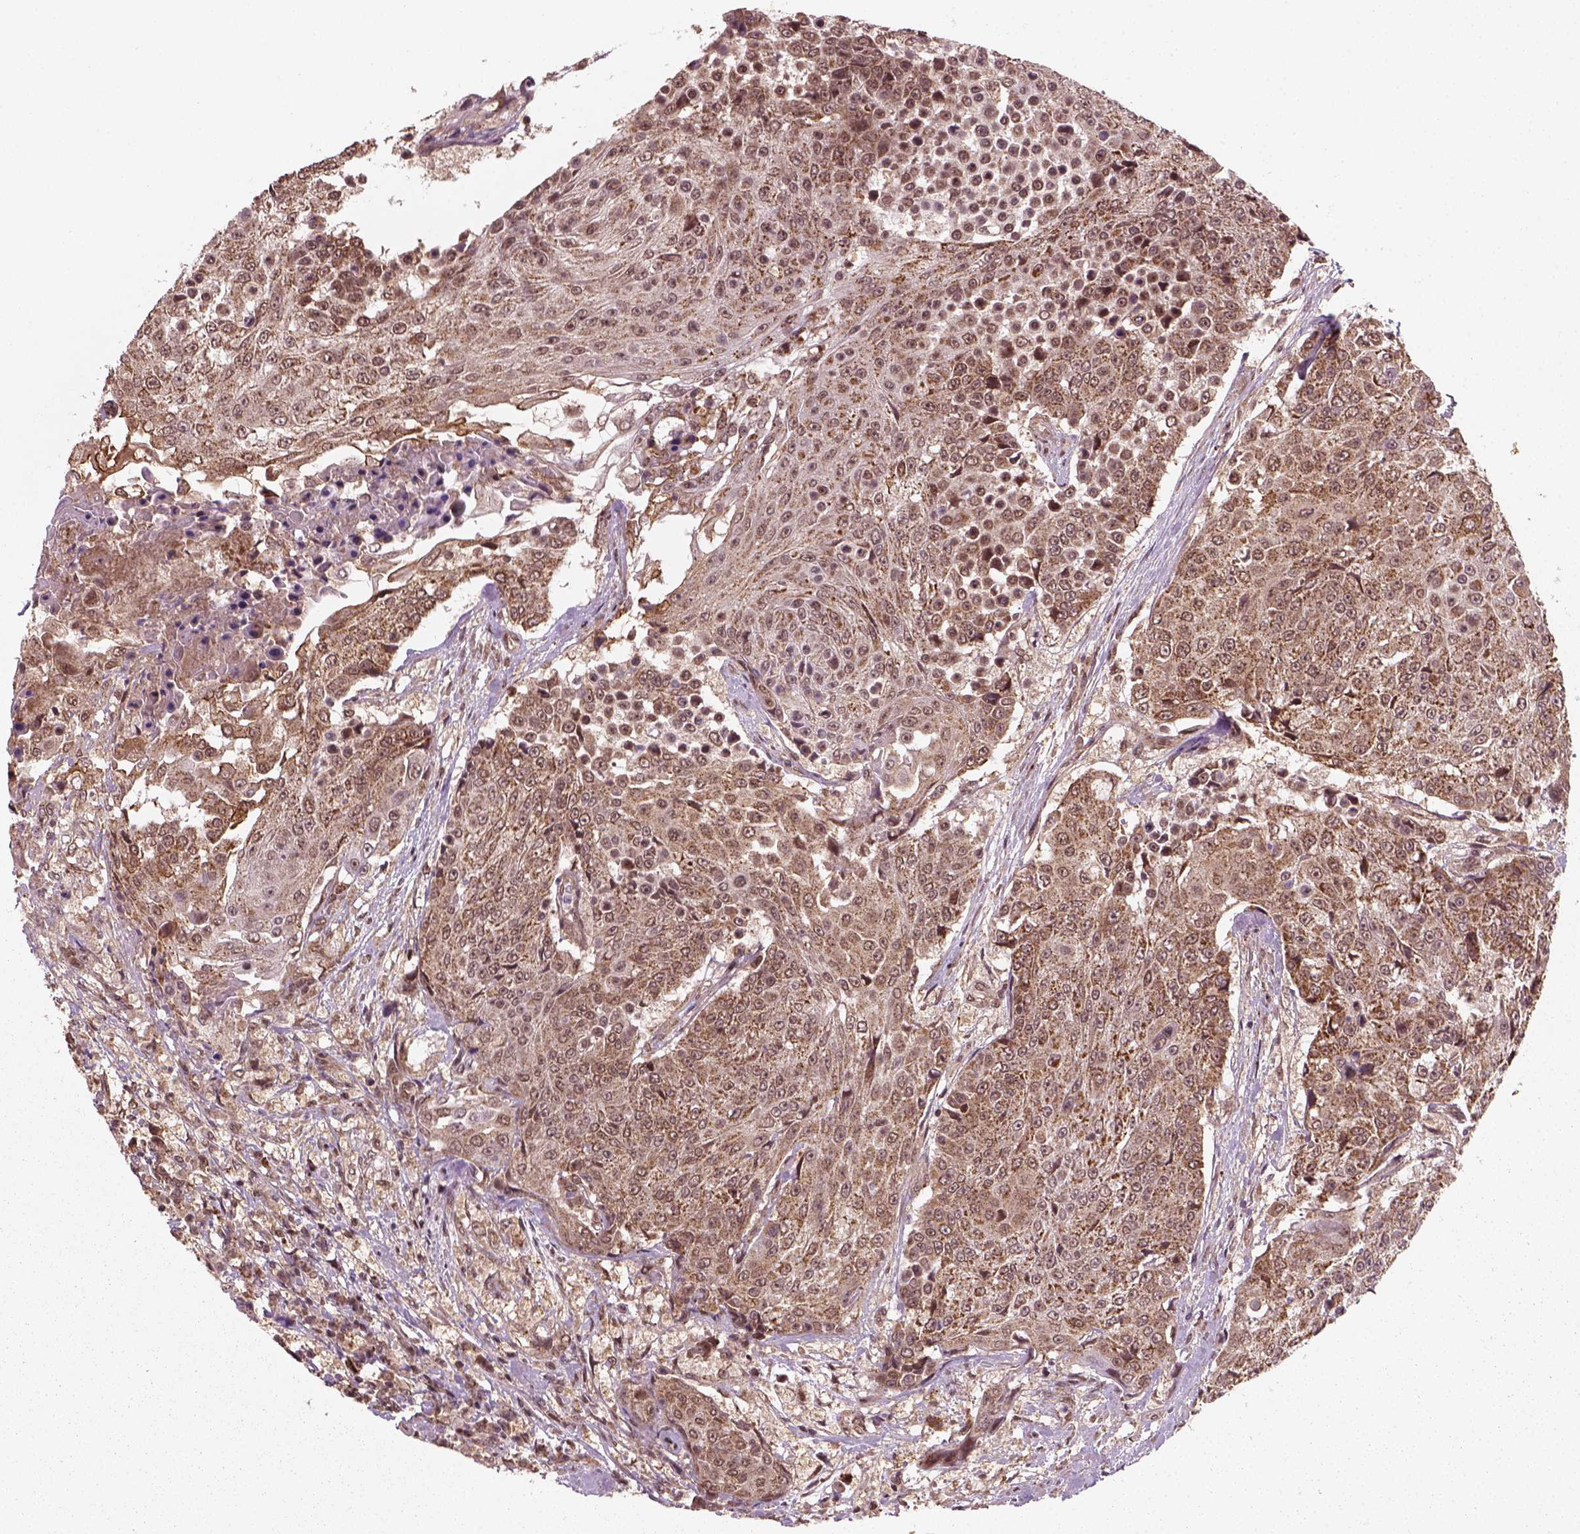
{"staining": {"intensity": "moderate", "quantity": ">75%", "location": "cytoplasmic/membranous"}, "tissue": "urothelial cancer", "cell_type": "Tumor cells", "image_type": "cancer", "snomed": [{"axis": "morphology", "description": "Urothelial carcinoma, High grade"}, {"axis": "topography", "description": "Urinary bladder"}], "caption": "Protein expression analysis of urothelial cancer demonstrates moderate cytoplasmic/membranous staining in approximately >75% of tumor cells.", "gene": "NUDT9", "patient": {"sex": "female", "age": 63}}